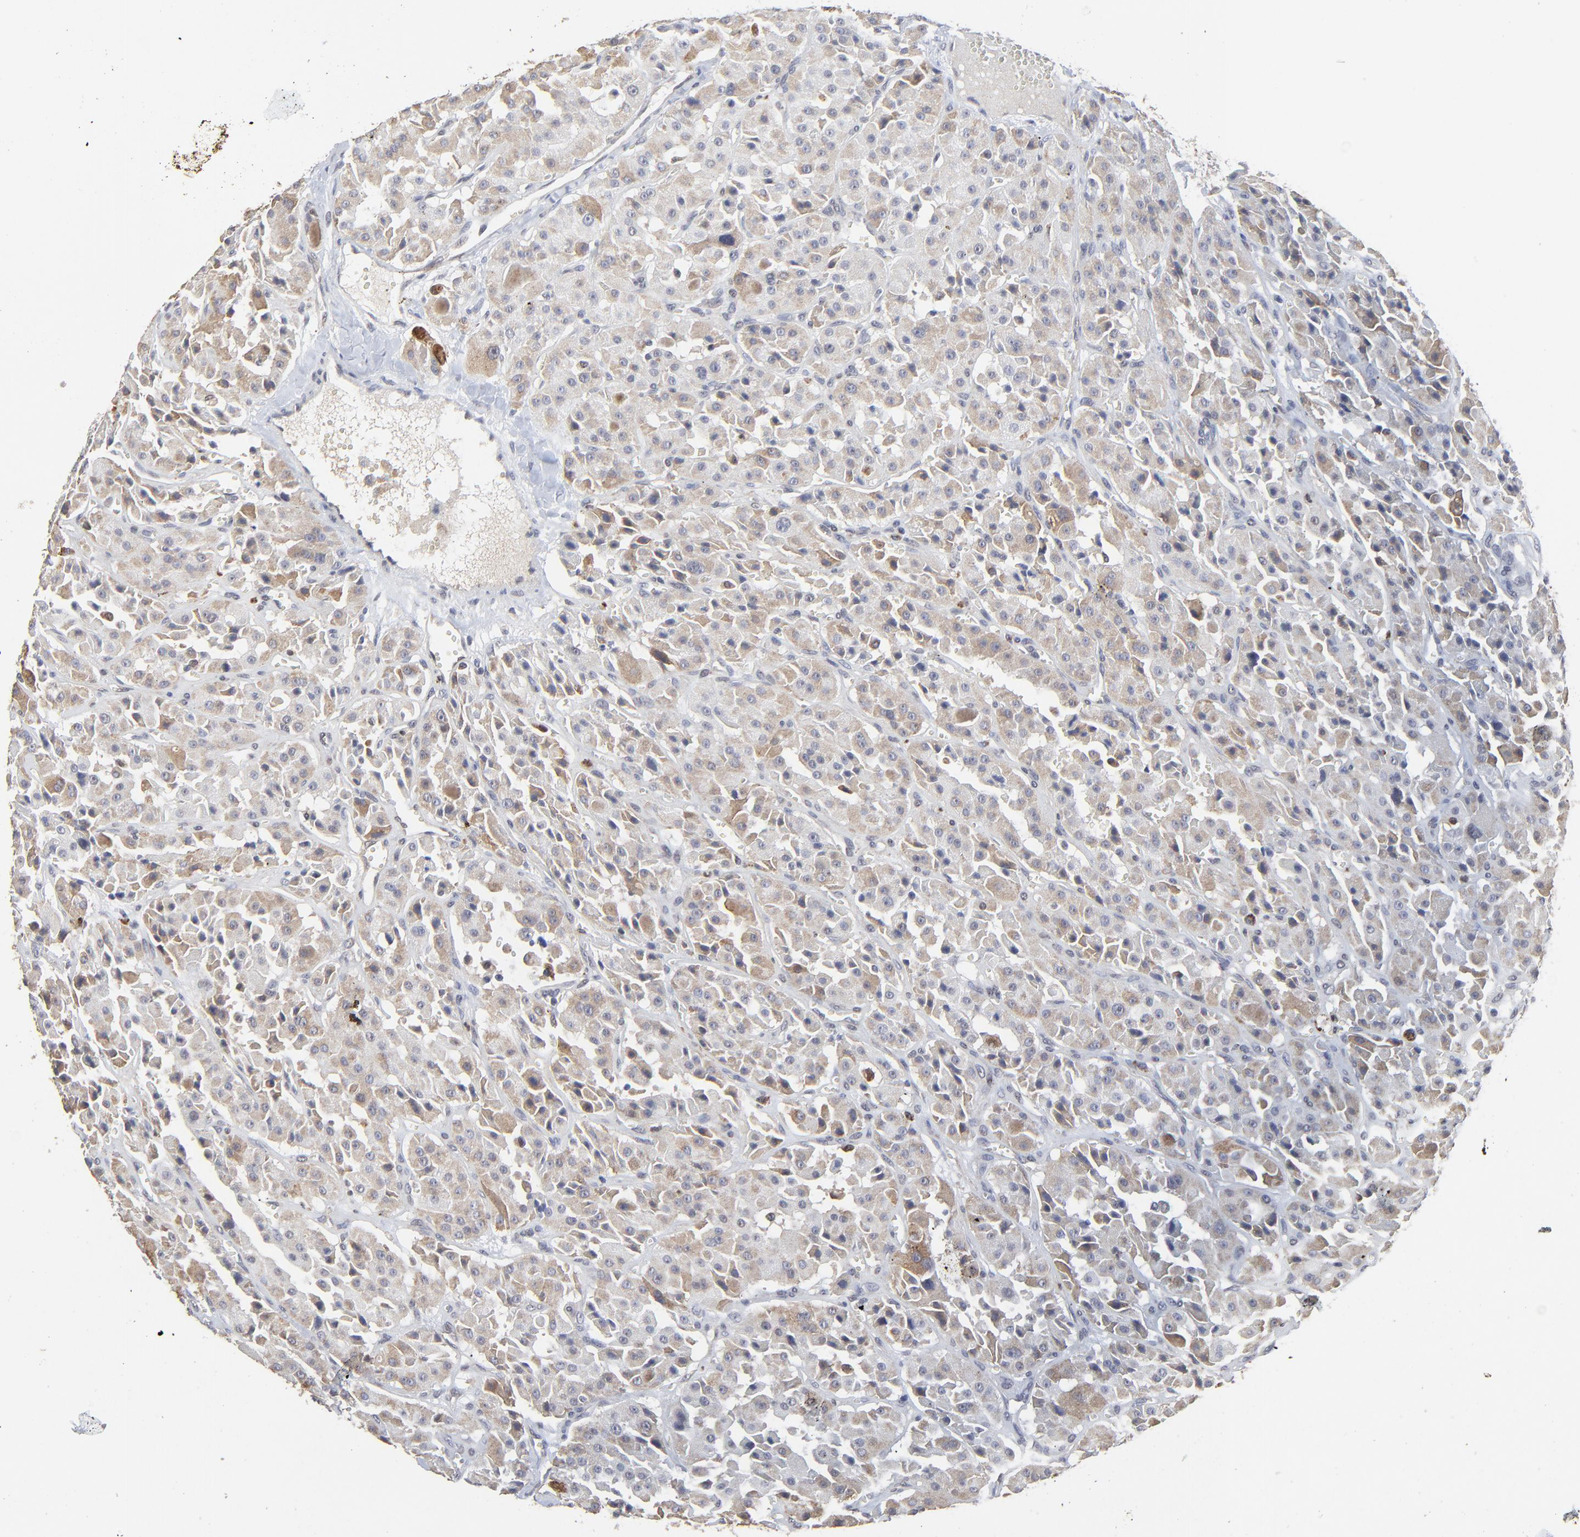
{"staining": {"intensity": "moderate", "quantity": ">75%", "location": "cytoplasmic/membranous"}, "tissue": "thyroid cancer", "cell_type": "Tumor cells", "image_type": "cancer", "snomed": [{"axis": "morphology", "description": "Carcinoma, NOS"}, {"axis": "topography", "description": "Thyroid gland"}], "caption": "Carcinoma (thyroid) was stained to show a protein in brown. There is medium levels of moderate cytoplasmic/membranous staining in about >75% of tumor cells. The protein of interest is shown in brown color, while the nuclei are stained blue.", "gene": "LGALS3", "patient": {"sex": "male", "age": 76}}